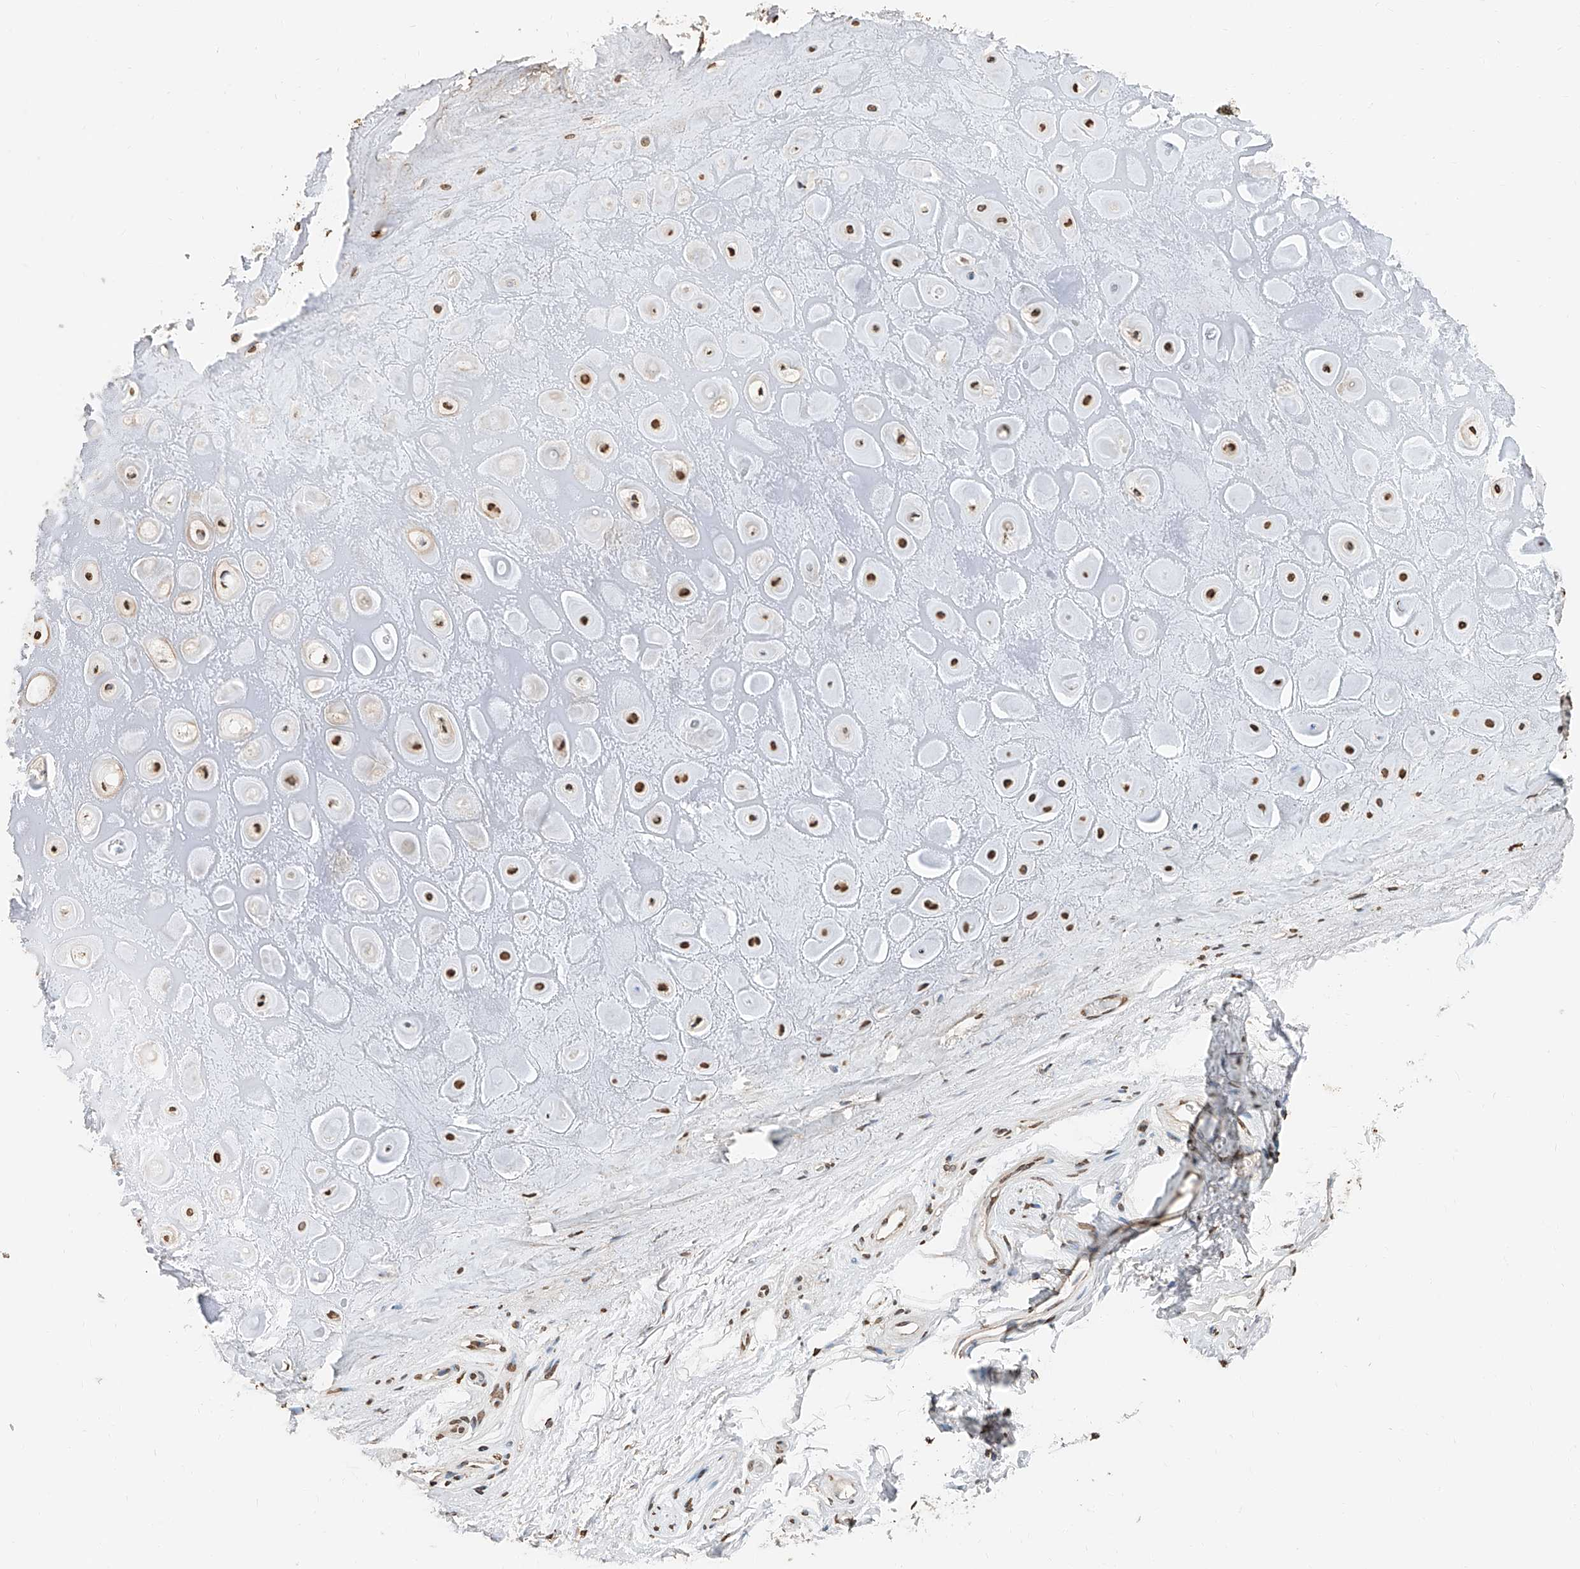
{"staining": {"intensity": "strong", "quantity": ">75%", "location": "nuclear"}, "tissue": "adipose tissue", "cell_type": "Adipocytes", "image_type": "normal", "snomed": [{"axis": "morphology", "description": "Normal tissue, NOS"}, {"axis": "morphology", "description": "Basal cell carcinoma"}, {"axis": "topography", "description": "Skin"}], "caption": "The photomicrograph shows staining of unremarkable adipose tissue, revealing strong nuclear protein expression (brown color) within adipocytes.", "gene": "RP9", "patient": {"sex": "female", "age": 89}}